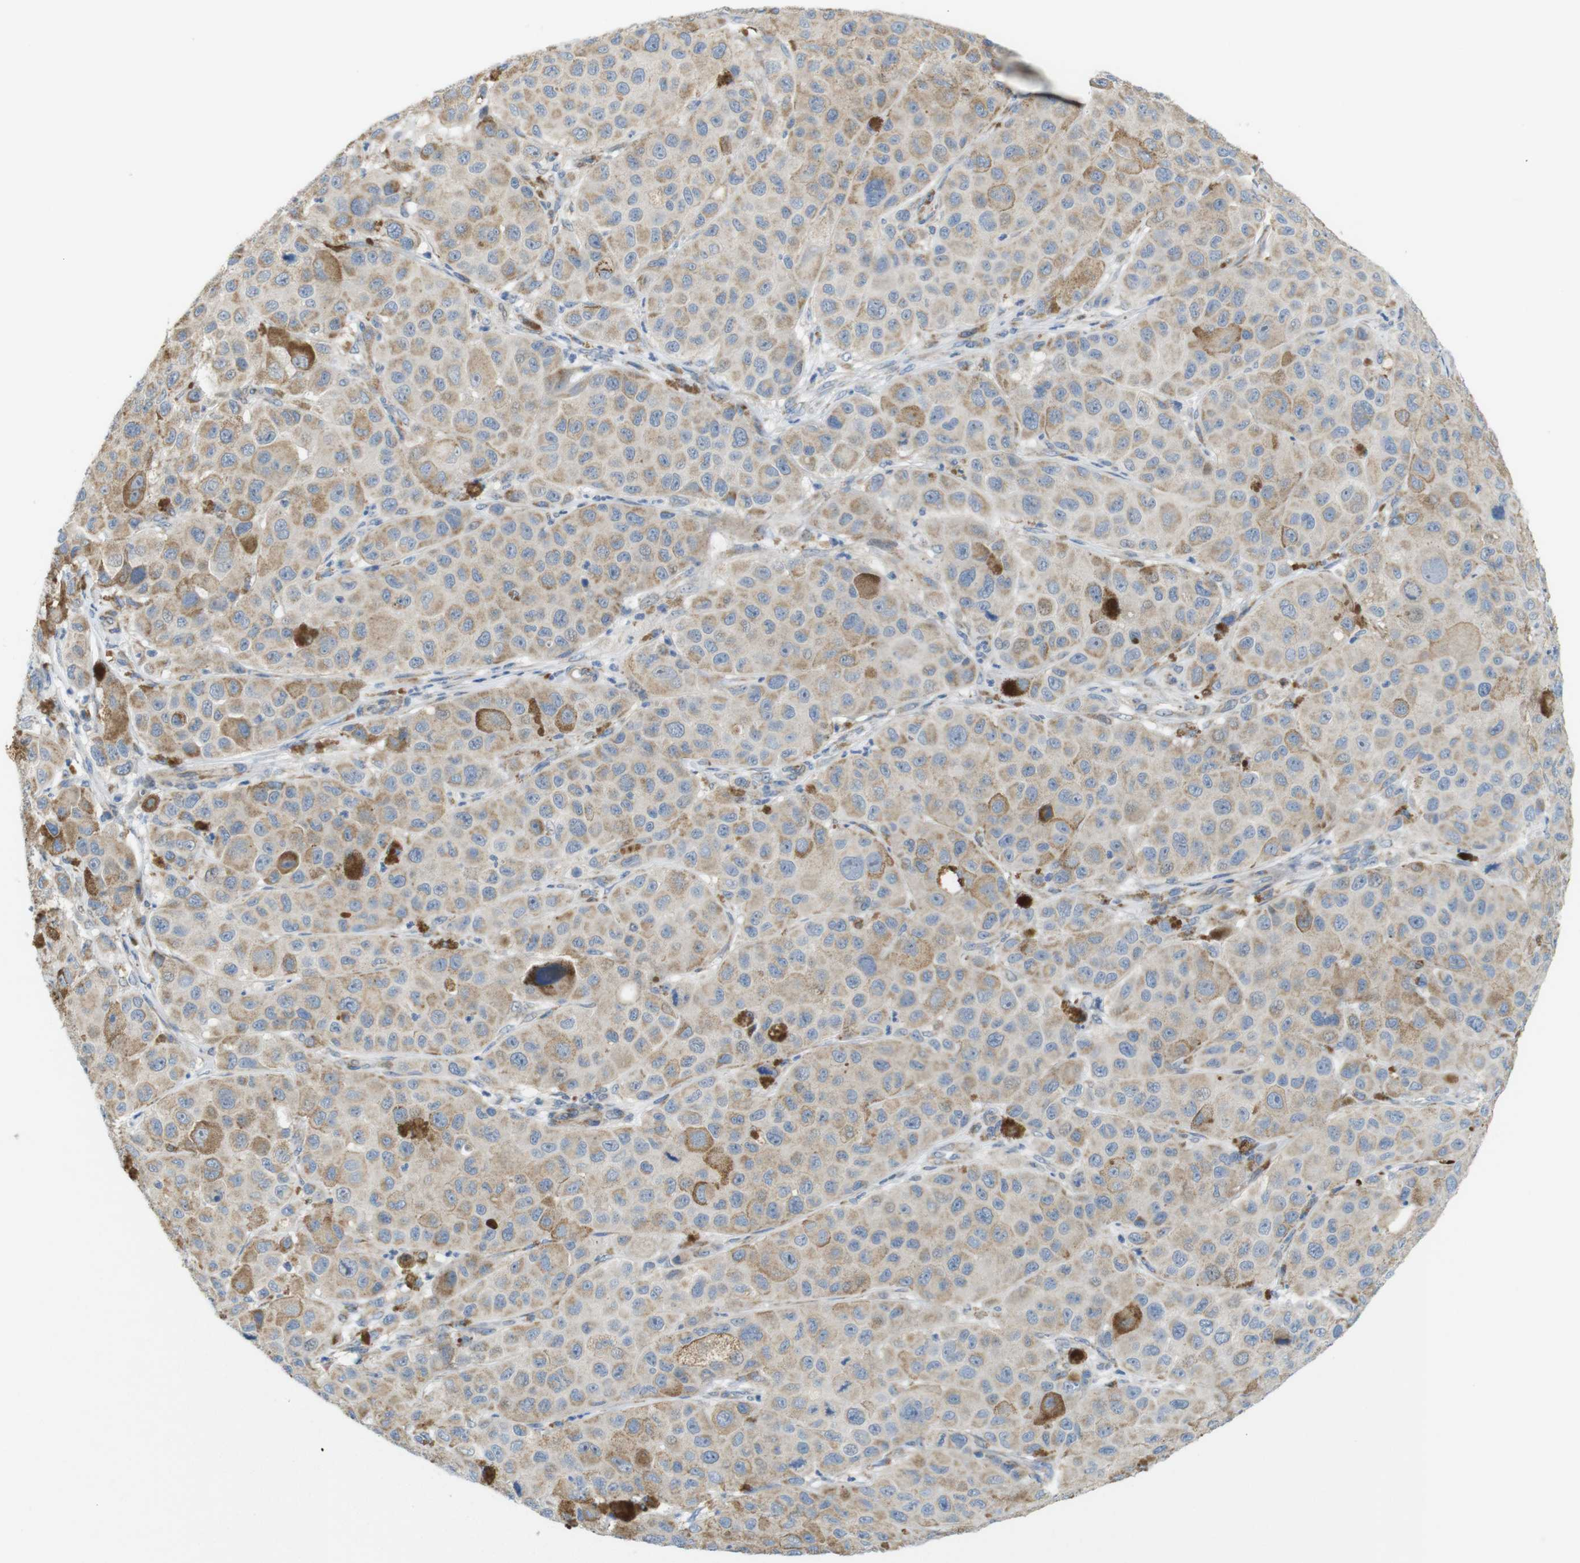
{"staining": {"intensity": "moderate", "quantity": ">75%", "location": "cytoplasmic/membranous"}, "tissue": "melanoma", "cell_type": "Tumor cells", "image_type": "cancer", "snomed": [{"axis": "morphology", "description": "Malignant melanoma, NOS"}, {"axis": "topography", "description": "Skin"}], "caption": "Melanoma stained with DAB (3,3'-diaminobenzidine) immunohistochemistry (IHC) demonstrates medium levels of moderate cytoplasmic/membranous staining in about >75% of tumor cells.", "gene": "MARCHF1", "patient": {"sex": "male", "age": 96}}